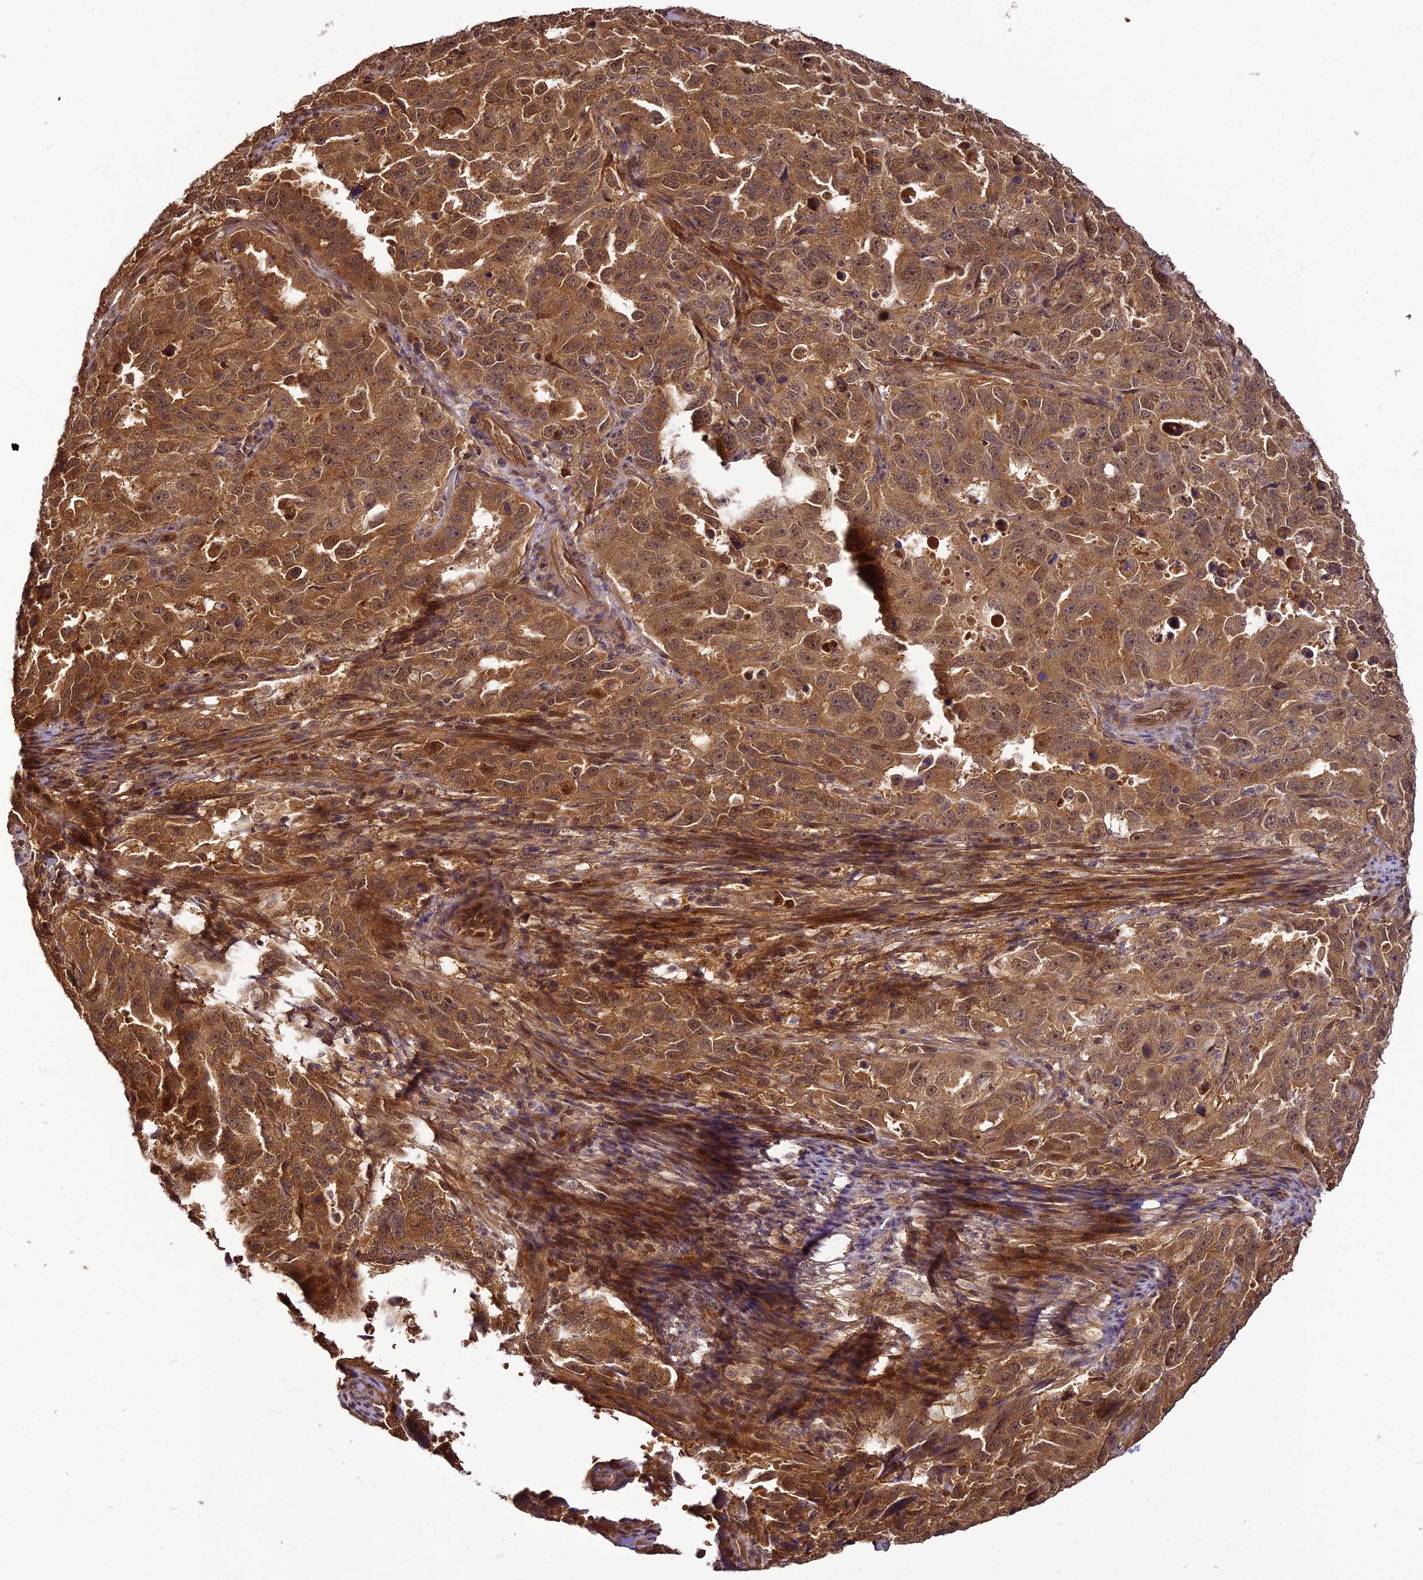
{"staining": {"intensity": "moderate", "quantity": ">75%", "location": "cytoplasmic/membranous"}, "tissue": "endometrial cancer", "cell_type": "Tumor cells", "image_type": "cancer", "snomed": [{"axis": "morphology", "description": "Adenocarcinoma, NOS"}, {"axis": "topography", "description": "Endometrium"}], "caption": "This image reveals immunohistochemistry staining of endometrial cancer, with medium moderate cytoplasmic/membranous expression in approximately >75% of tumor cells.", "gene": "BCDIN3D", "patient": {"sex": "female", "age": 65}}